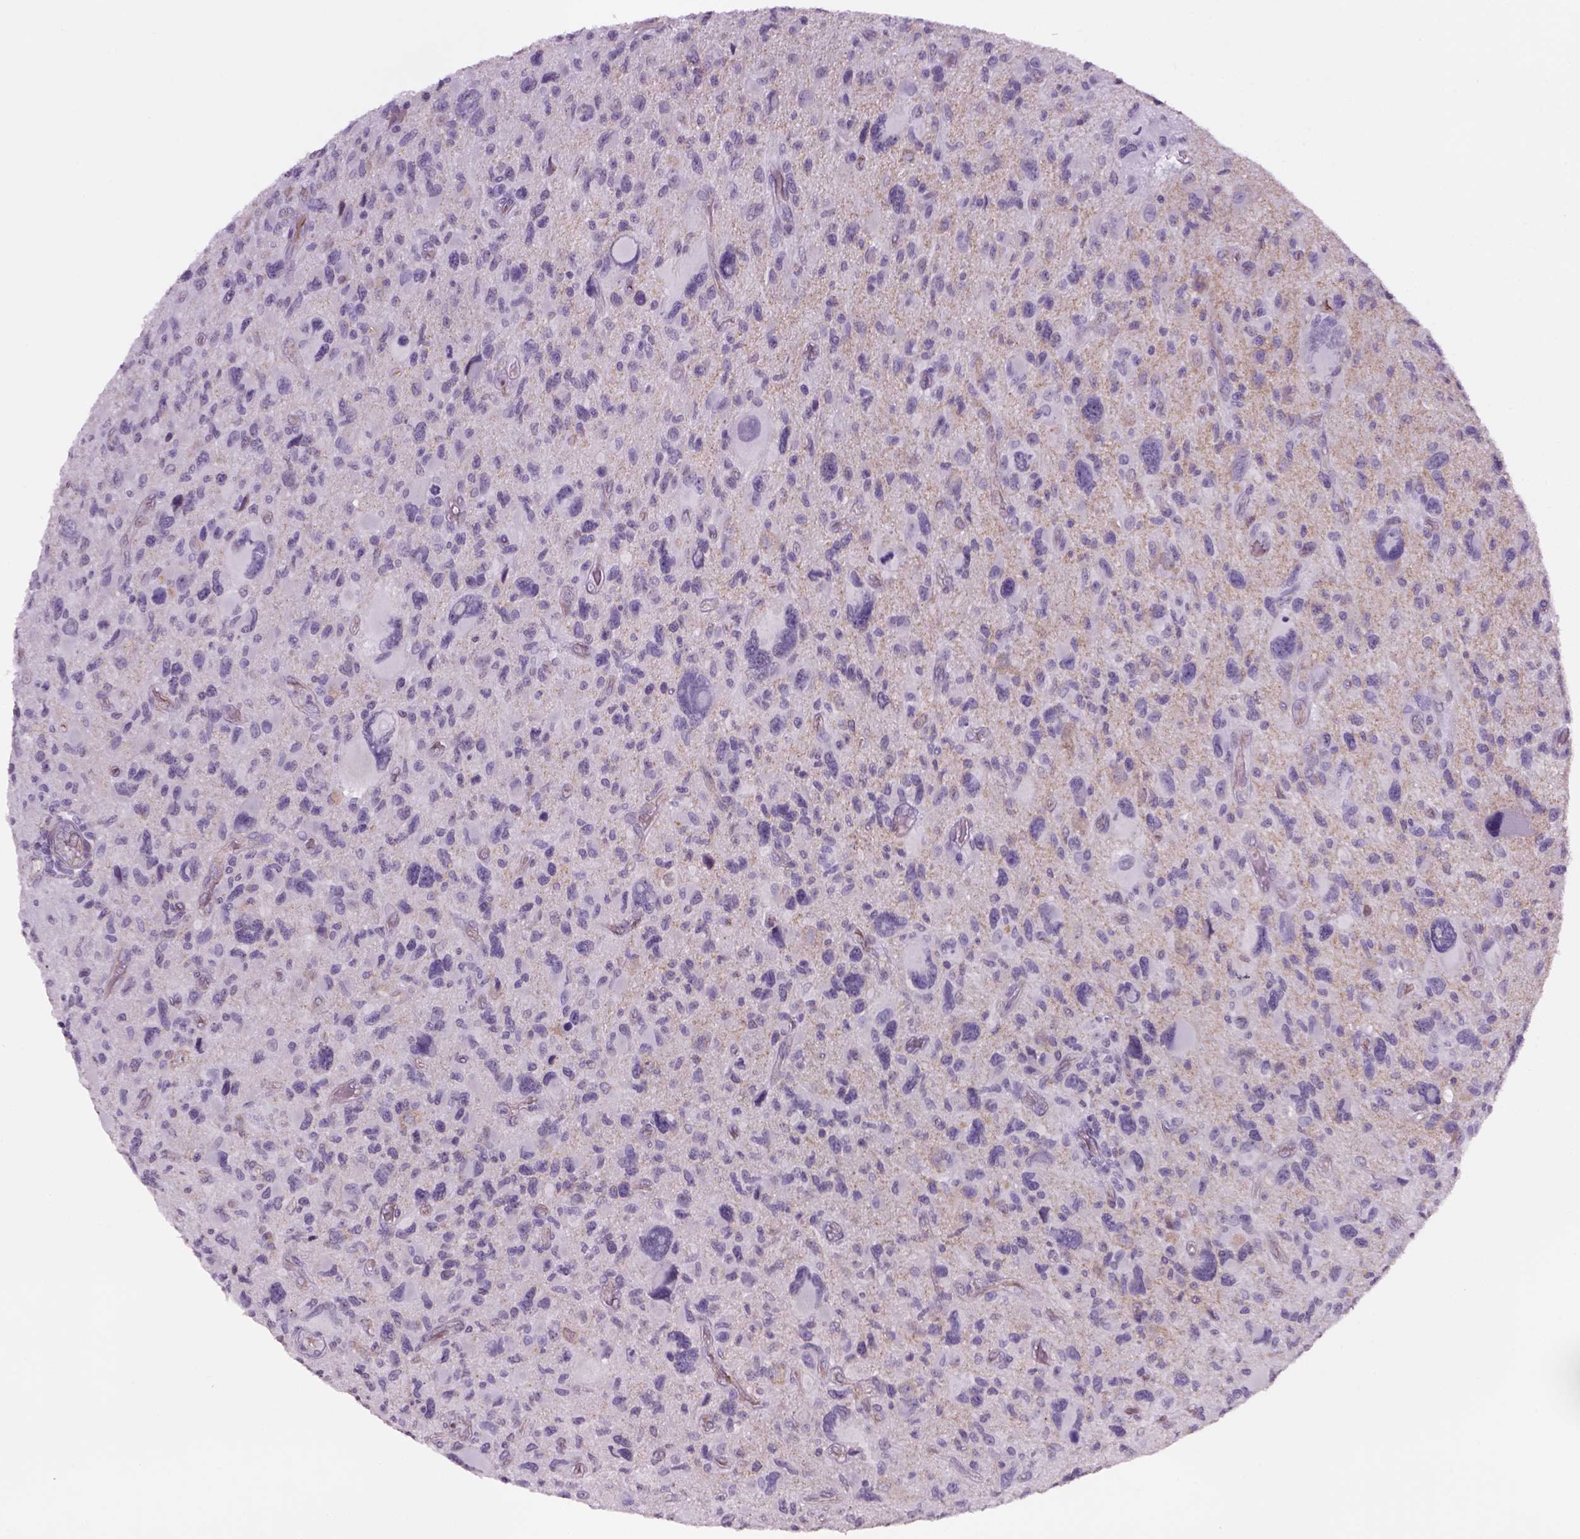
{"staining": {"intensity": "negative", "quantity": "none", "location": "none"}, "tissue": "glioma", "cell_type": "Tumor cells", "image_type": "cancer", "snomed": [{"axis": "morphology", "description": "Glioma, malignant, NOS"}, {"axis": "morphology", "description": "Glioma, malignant, High grade"}, {"axis": "topography", "description": "Brain"}], "caption": "Tumor cells are negative for brown protein staining in malignant glioma (high-grade).", "gene": "PRRT1", "patient": {"sex": "female", "age": 71}}